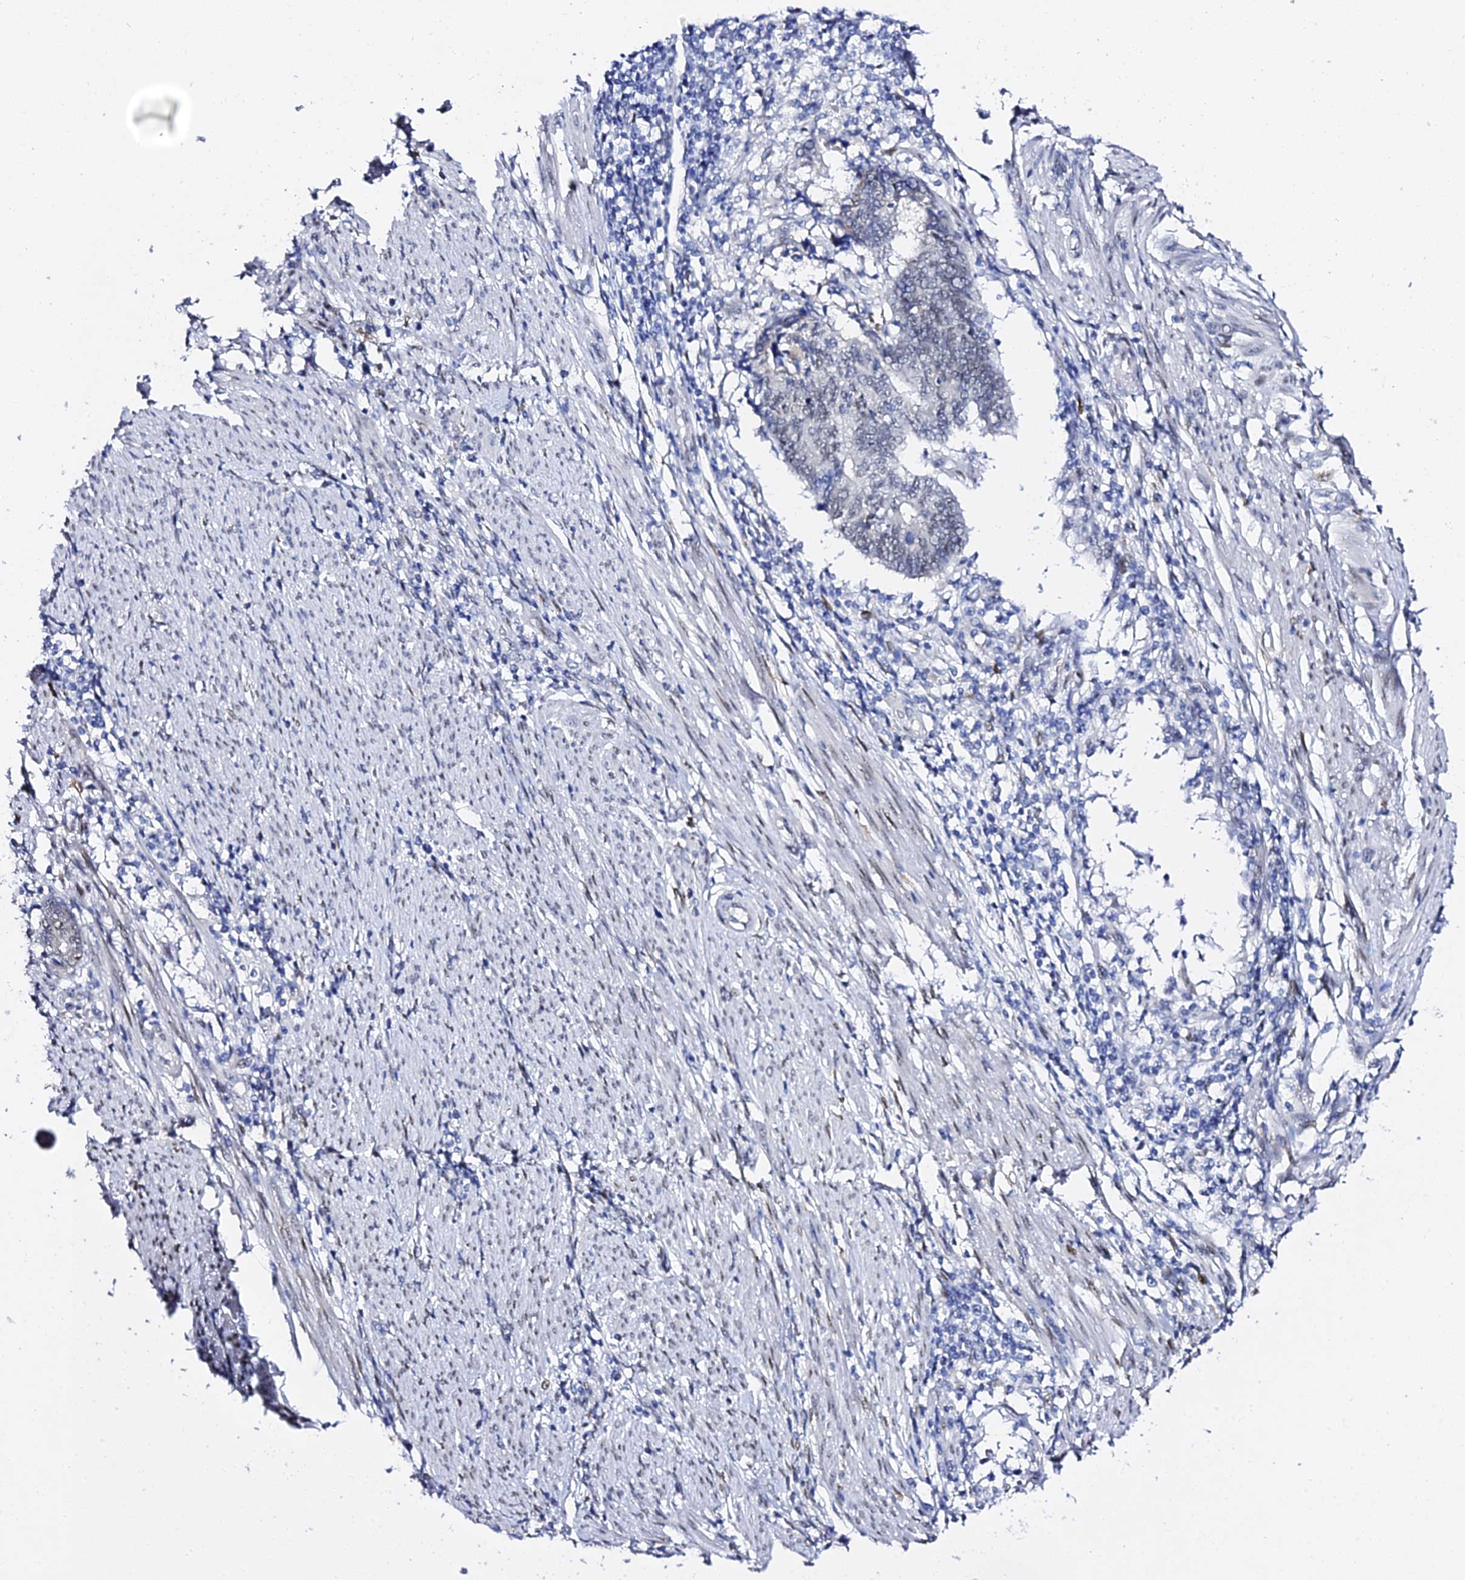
{"staining": {"intensity": "negative", "quantity": "none", "location": "none"}, "tissue": "endometrial cancer", "cell_type": "Tumor cells", "image_type": "cancer", "snomed": [{"axis": "morphology", "description": "Adenocarcinoma, NOS"}, {"axis": "topography", "description": "Uterus"}, {"axis": "topography", "description": "Endometrium"}], "caption": "This image is of endometrial cancer stained with IHC to label a protein in brown with the nuclei are counter-stained blue. There is no positivity in tumor cells.", "gene": "POFUT2", "patient": {"sex": "female", "age": 70}}